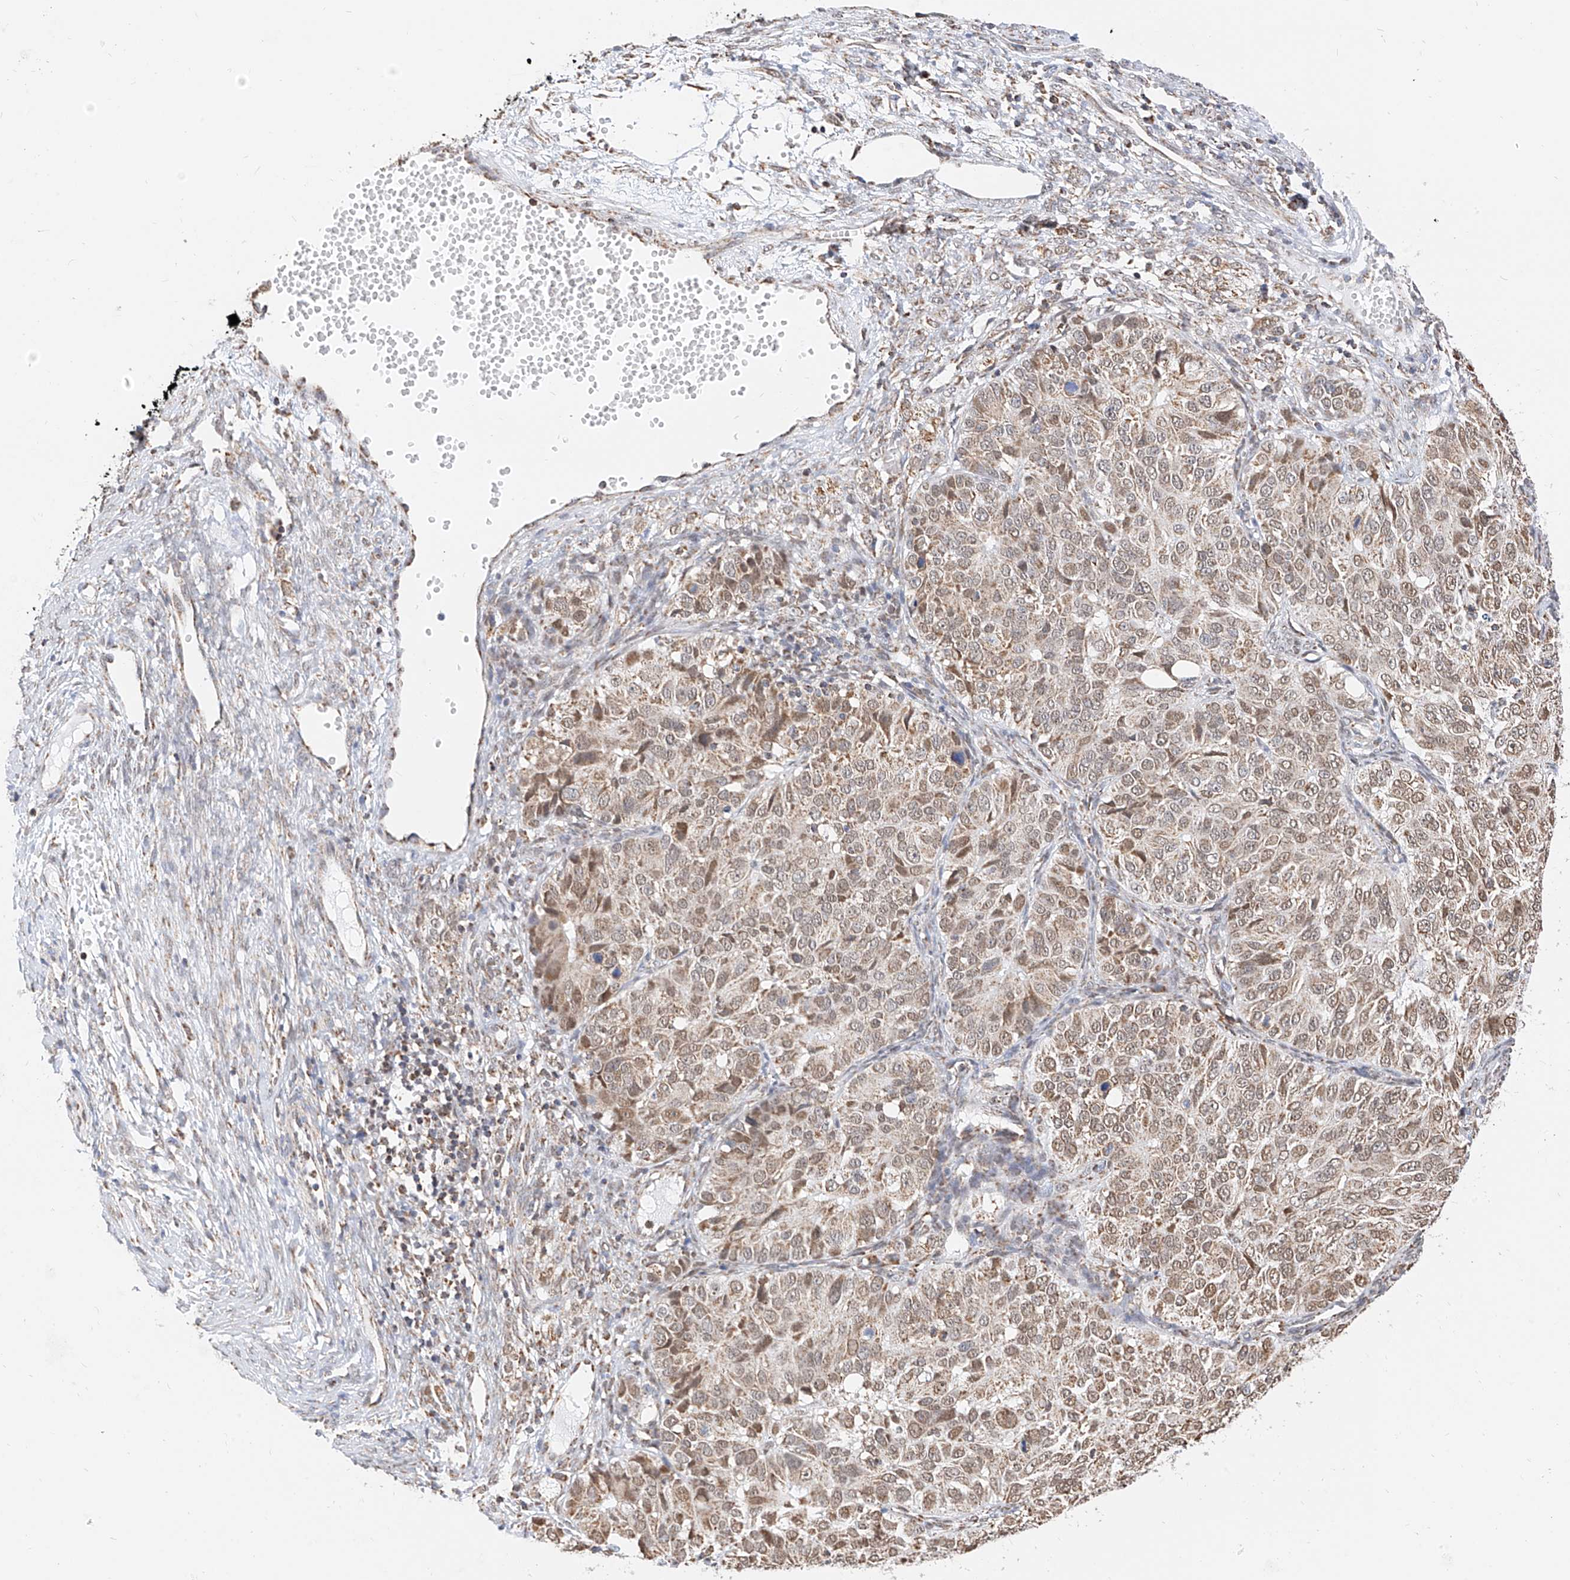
{"staining": {"intensity": "weak", "quantity": ">75%", "location": "cytoplasmic/membranous"}, "tissue": "ovarian cancer", "cell_type": "Tumor cells", "image_type": "cancer", "snomed": [{"axis": "morphology", "description": "Carcinoma, endometroid"}, {"axis": "topography", "description": "Ovary"}], "caption": "The histopathology image reveals a brown stain indicating the presence of a protein in the cytoplasmic/membranous of tumor cells in endometroid carcinoma (ovarian).", "gene": "NALCN", "patient": {"sex": "female", "age": 51}}